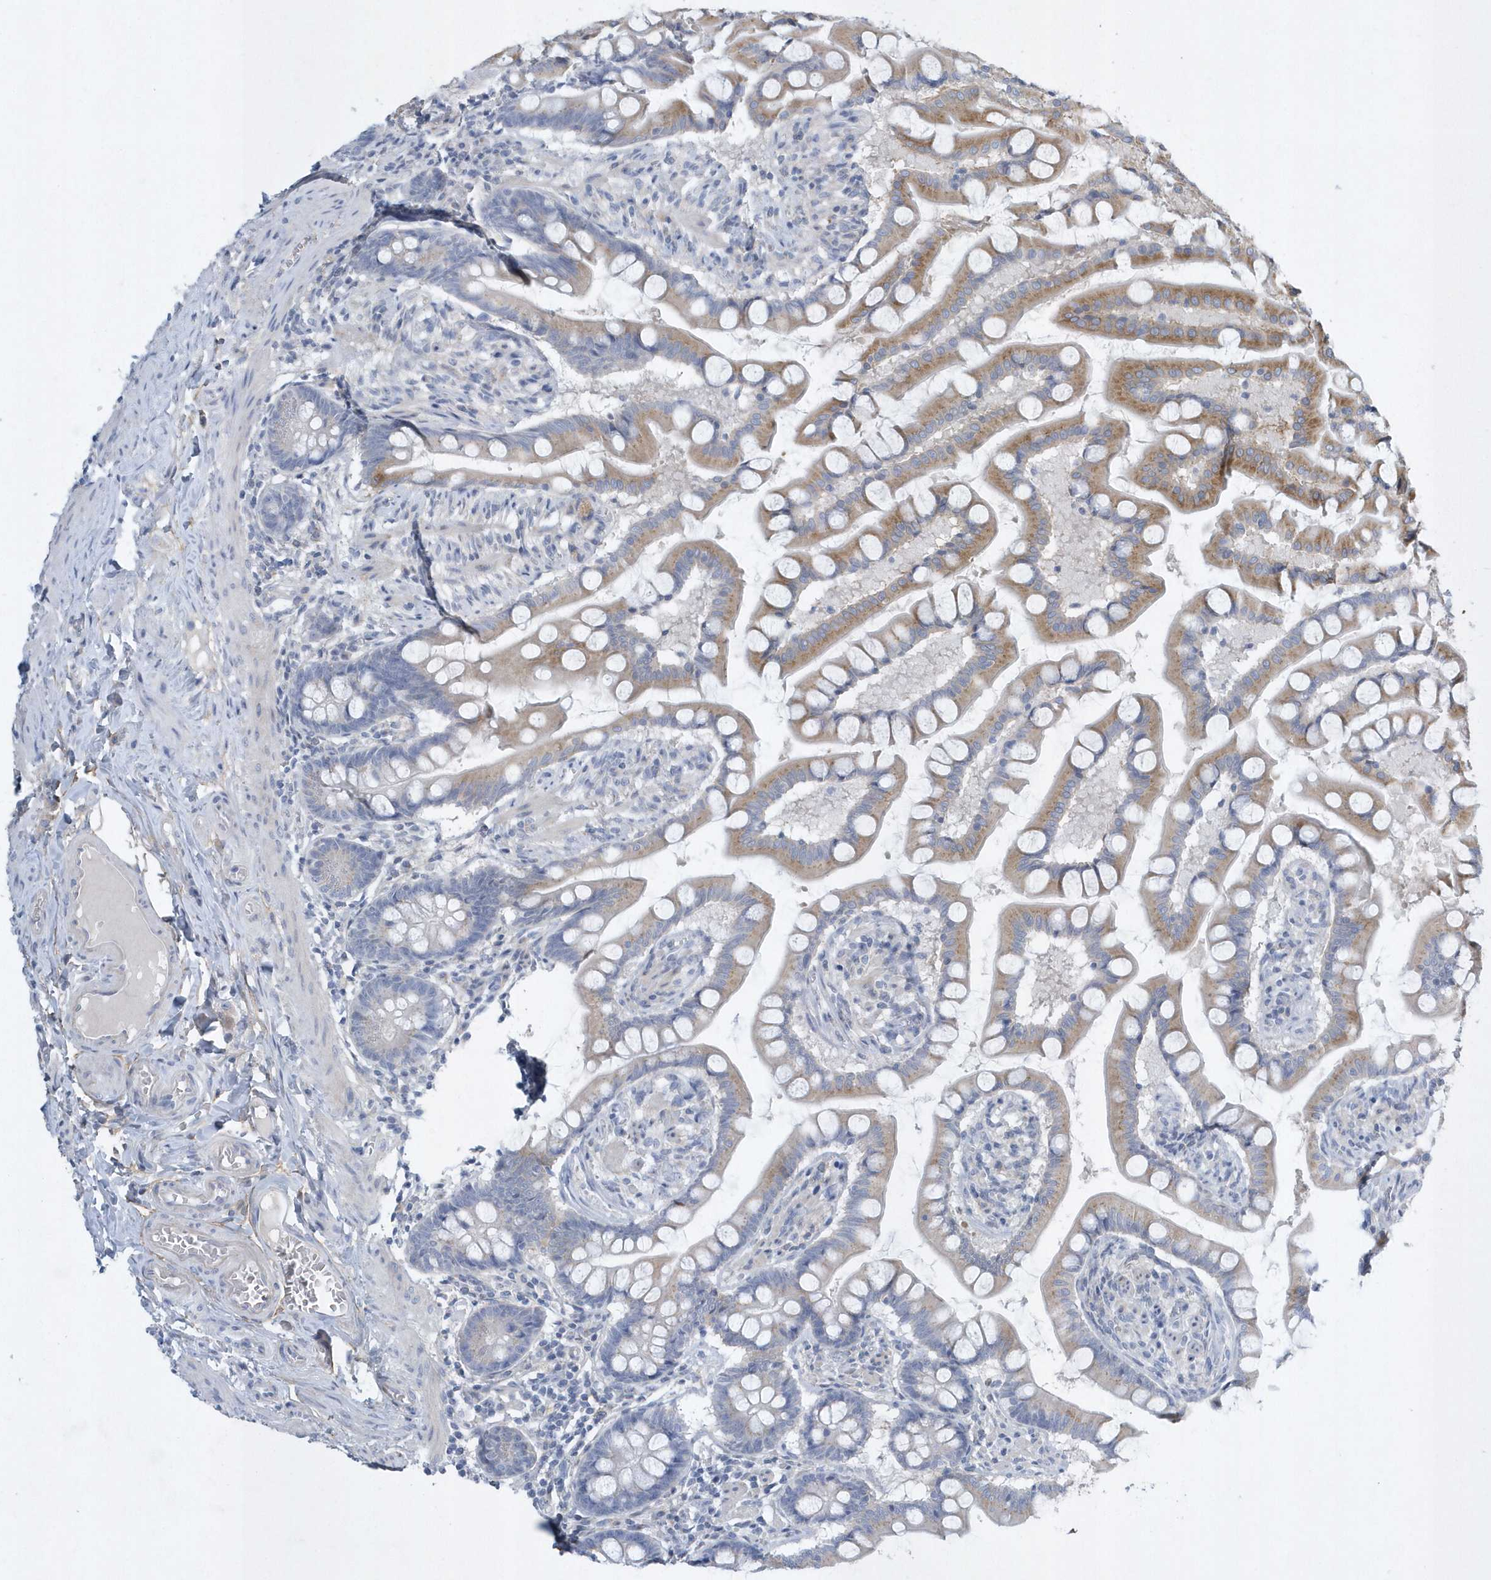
{"staining": {"intensity": "moderate", "quantity": "25%-75%", "location": "cytoplasmic/membranous"}, "tissue": "small intestine", "cell_type": "Glandular cells", "image_type": "normal", "snomed": [{"axis": "morphology", "description": "Normal tissue, NOS"}, {"axis": "topography", "description": "Small intestine"}], "caption": "The immunohistochemical stain shows moderate cytoplasmic/membranous staining in glandular cells of normal small intestine. The protein of interest is stained brown, and the nuclei are stained in blue (DAB IHC with brightfield microscopy, high magnification).", "gene": "SPATA18", "patient": {"sex": "male", "age": 41}}